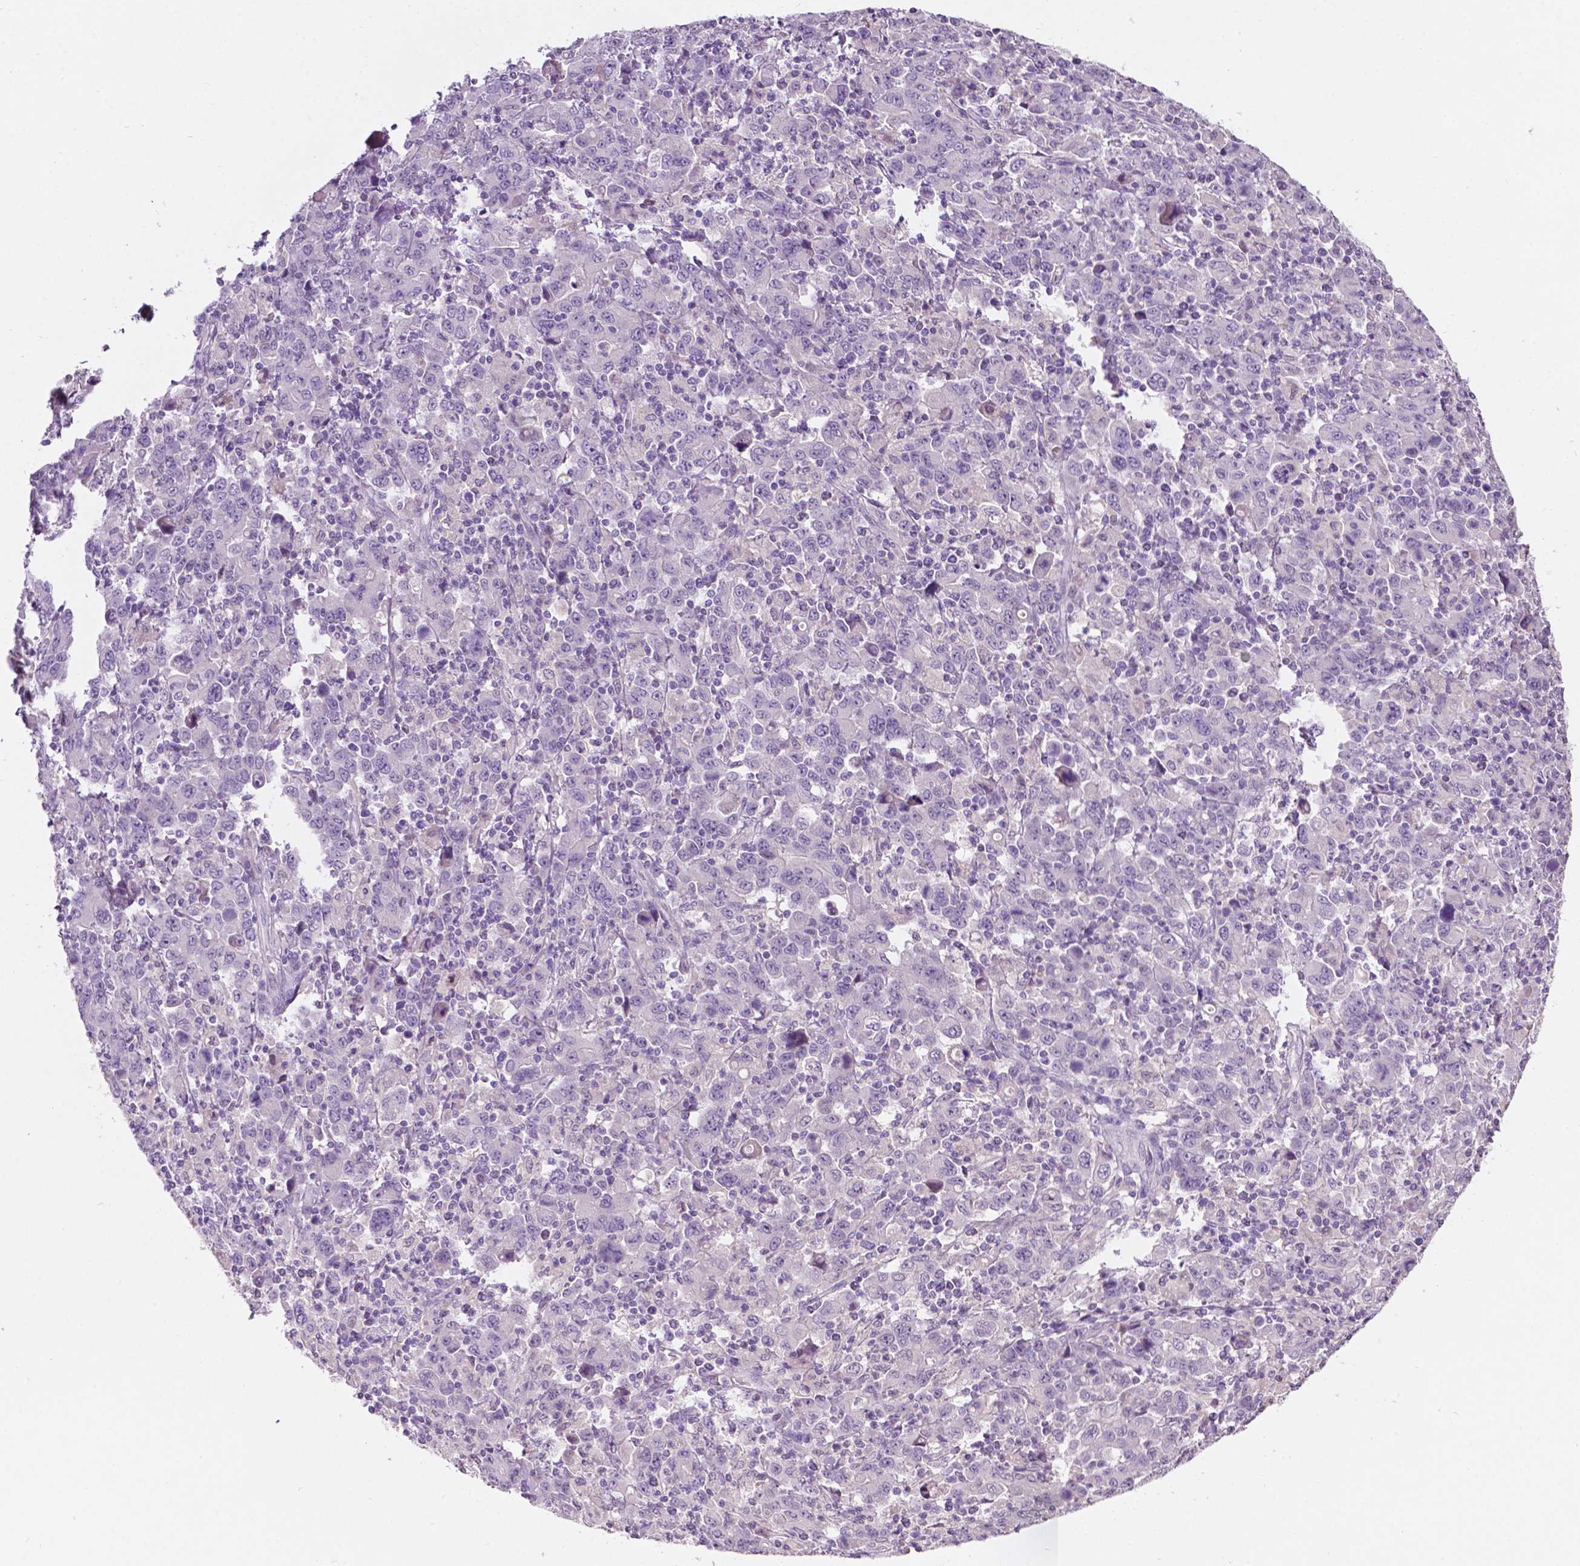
{"staining": {"intensity": "negative", "quantity": "none", "location": "none"}, "tissue": "stomach cancer", "cell_type": "Tumor cells", "image_type": "cancer", "snomed": [{"axis": "morphology", "description": "Adenocarcinoma, NOS"}, {"axis": "topography", "description": "Stomach, upper"}], "caption": "High power microscopy photomicrograph of an immunohistochemistry image of adenocarcinoma (stomach), revealing no significant staining in tumor cells.", "gene": "TM6SF2", "patient": {"sex": "male", "age": 69}}